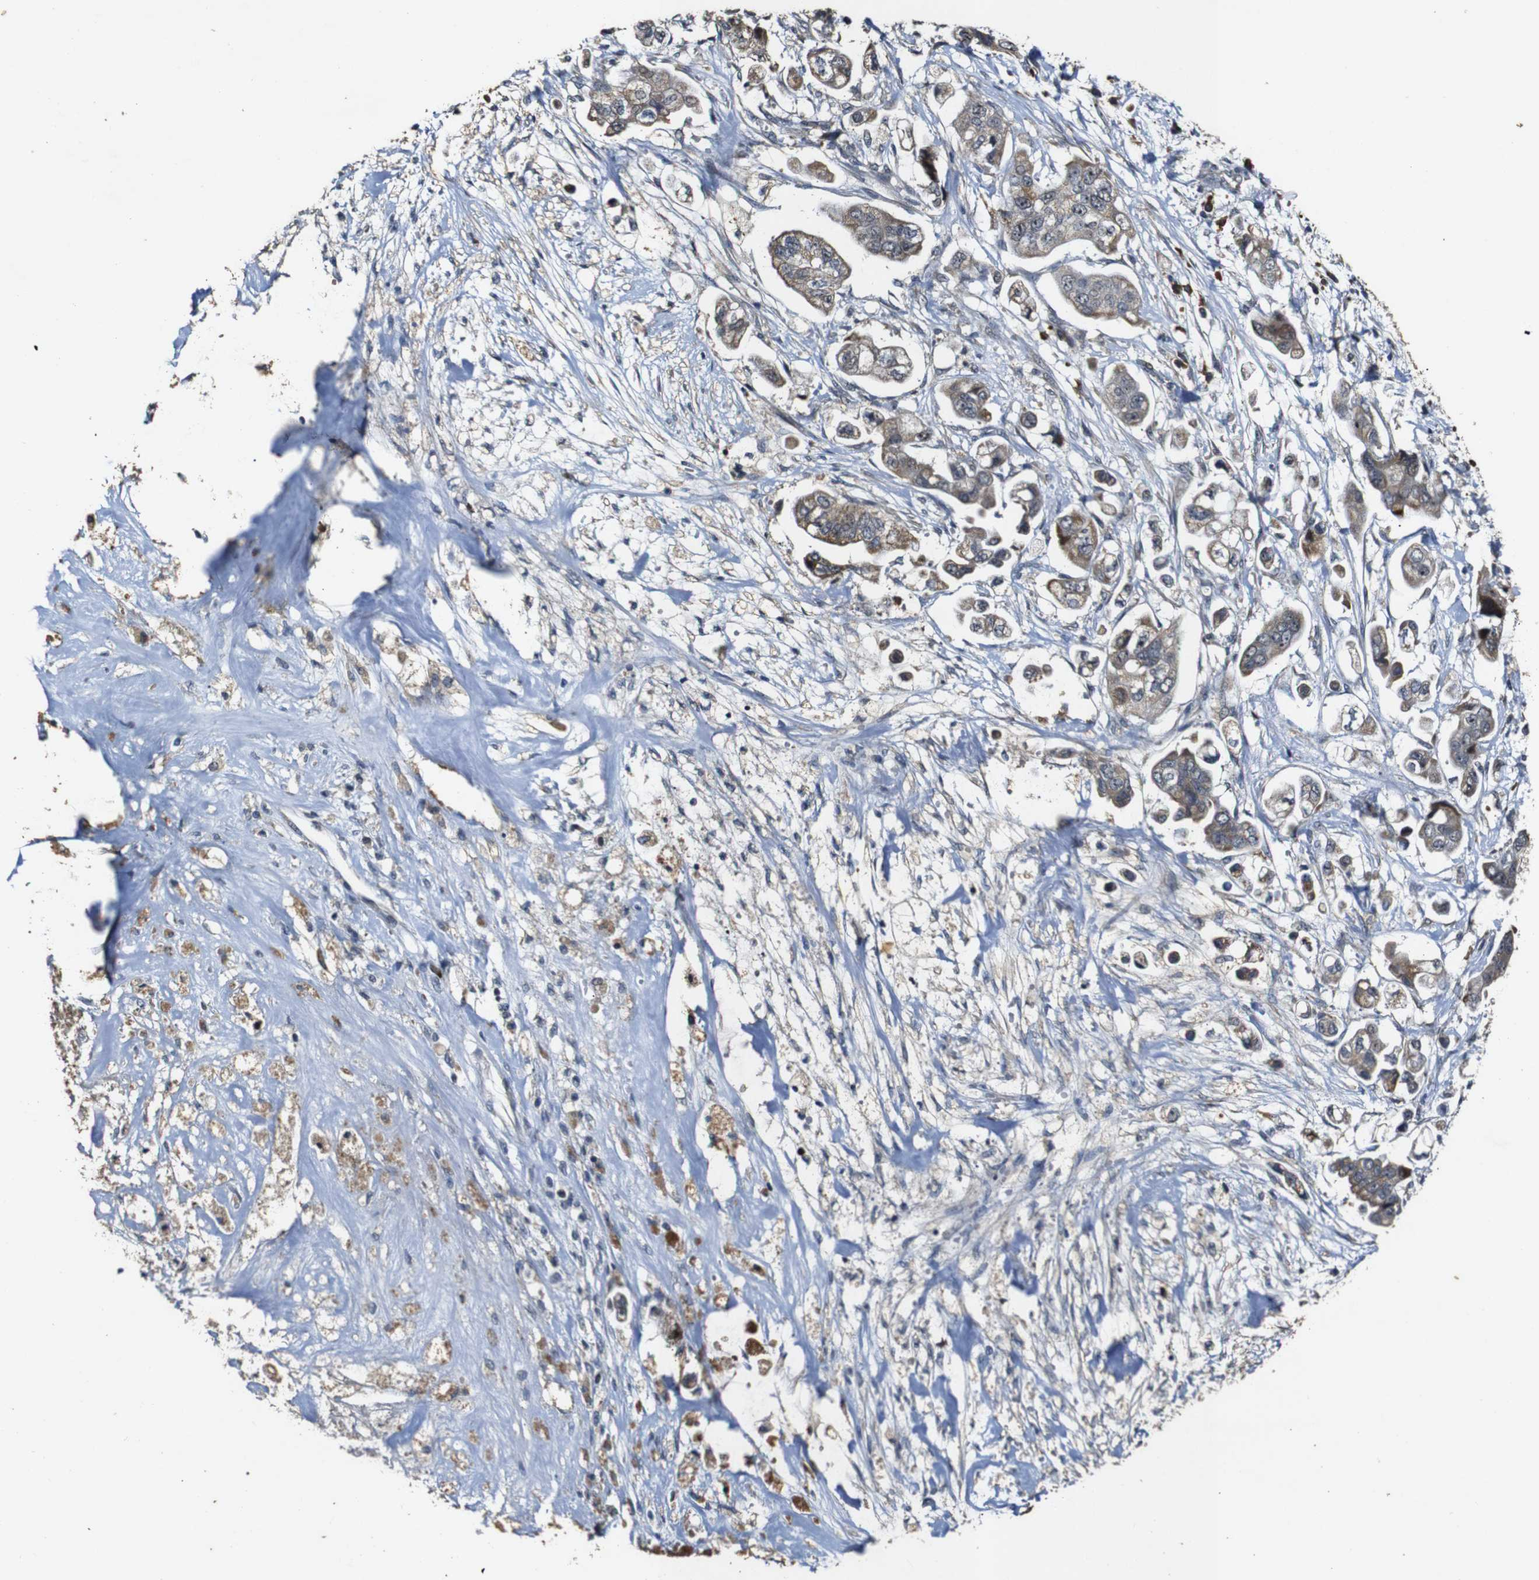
{"staining": {"intensity": "weak", "quantity": ">75%", "location": "cytoplasmic/membranous"}, "tissue": "stomach cancer", "cell_type": "Tumor cells", "image_type": "cancer", "snomed": [{"axis": "morphology", "description": "Adenocarcinoma, NOS"}, {"axis": "topography", "description": "Stomach"}], "caption": "Protein expression analysis of human stomach adenocarcinoma reveals weak cytoplasmic/membranous positivity in approximately >75% of tumor cells.", "gene": "MAGI2", "patient": {"sex": "male", "age": 62}}